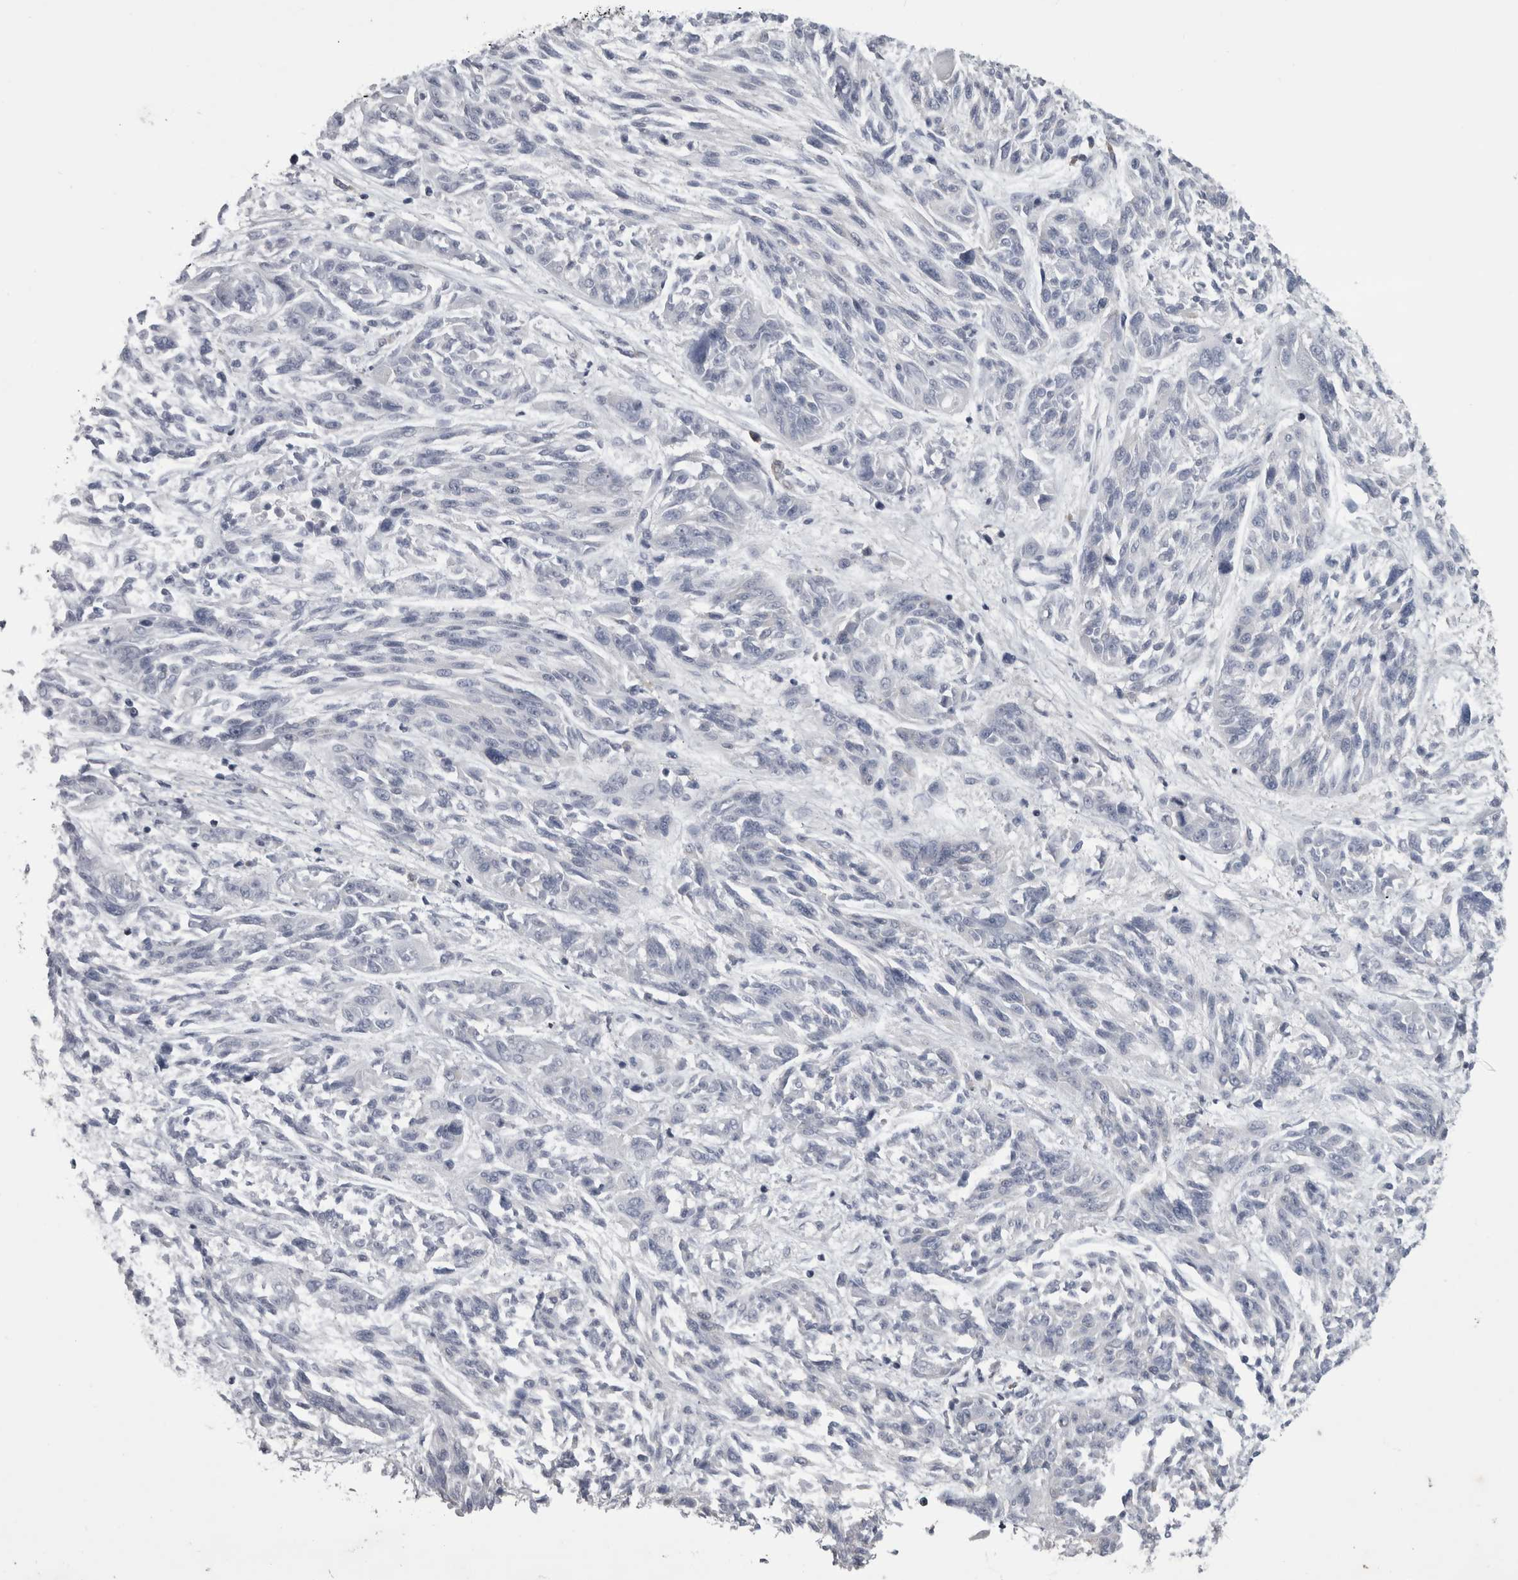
{"staining": {"intensity": "negative", "quantity": "none", "location": "none"}, "tissue": "melanoma", "cell_type": "Tumor cells", "image_type": "cancer", "snomed": [{"axis": "morphology", "description": "Malignant melanoma, NOS"}, {"axis": "topography", "description": "Skin"}], "caption": "An image of human melanoma is negative for staining in tumor cells.", "gene": "PRRC2C", "patient": {"sex": "male", "age": 53}}